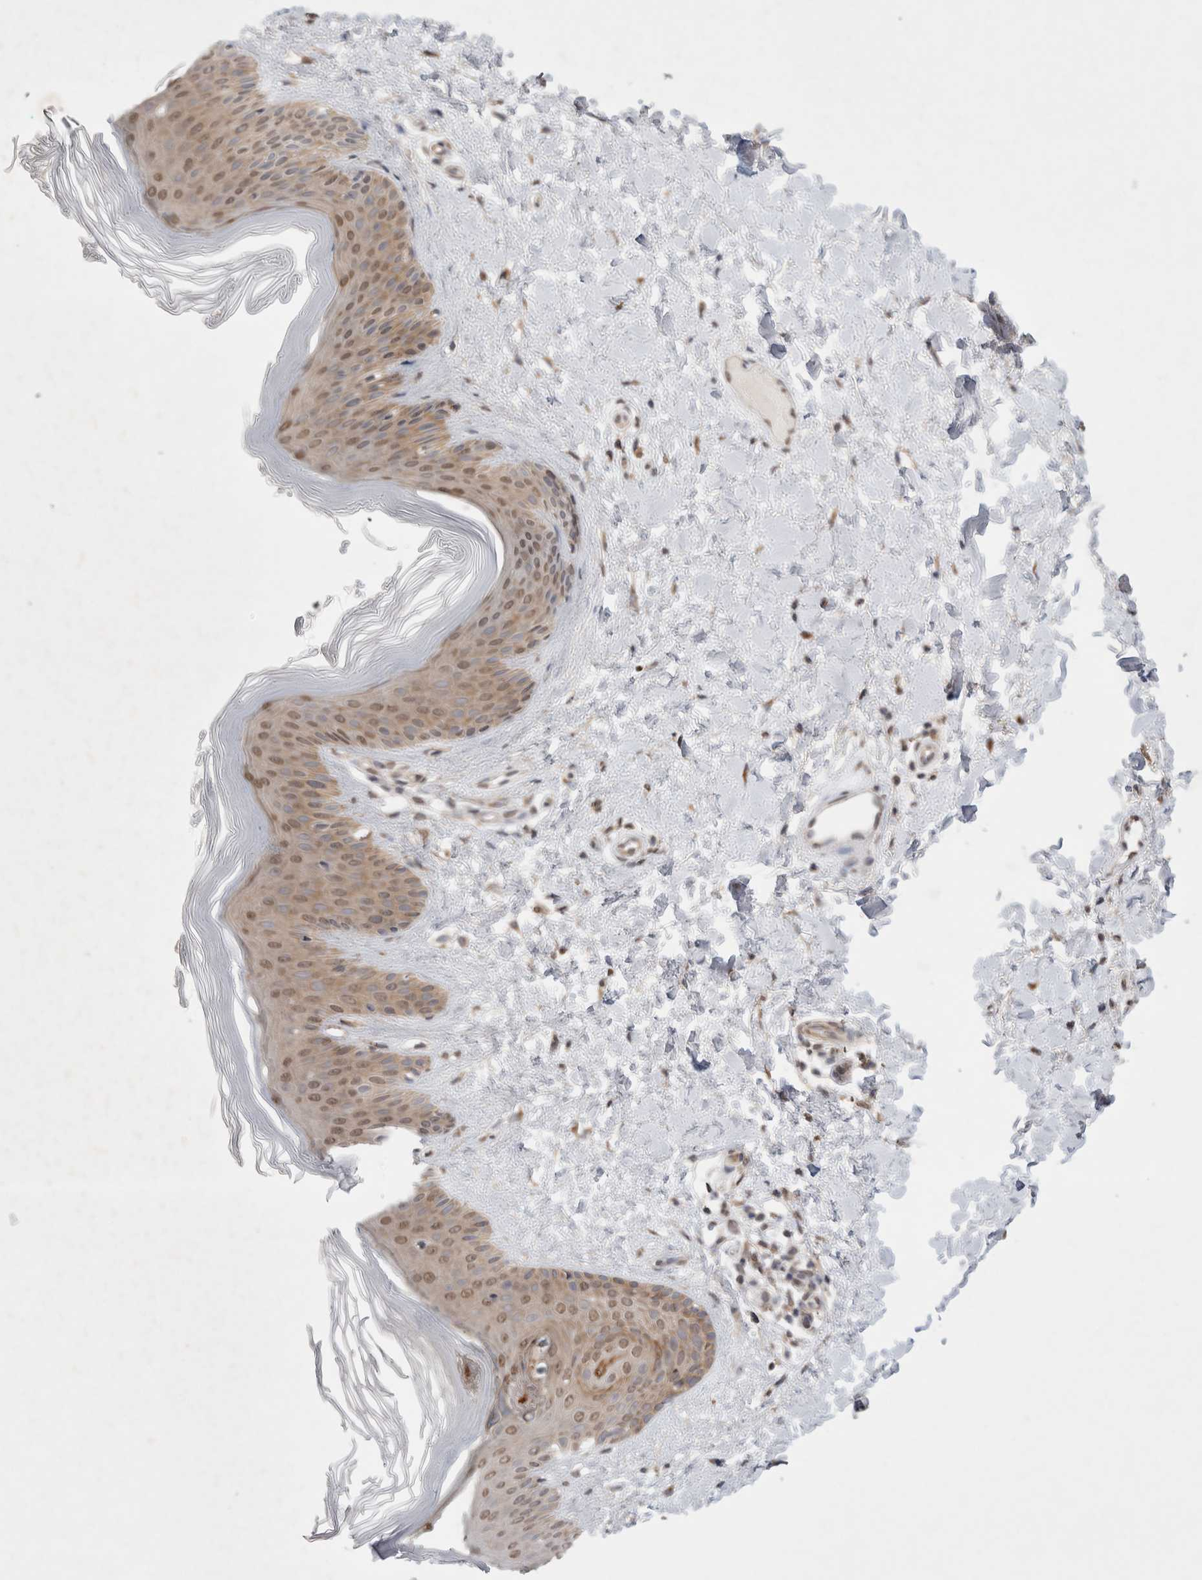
{"staining": {"intensity": "moderate", "quantity": ">75%", "location": "cytoplasmic/membranous"}, "tissue": "skin", "cell_type": "Fibroblasts", "image_type": "normal", "snomed": [{"axis": "morphology", "description": "Normal tissue, NOS"}, {"axis": "morphology", "description": "Malignant melanoma, Metastatic site"}, {"axis": "topography", "description": "Skin"}], "caption": "The photomicrograph demonstrates staining of normal skin, revealing moderate cytoplasmic/membranous protein positivity (brown color) within fibroblasts.", "gene": "WIPF2", "patient": {"sex": "male", "age": 41}}